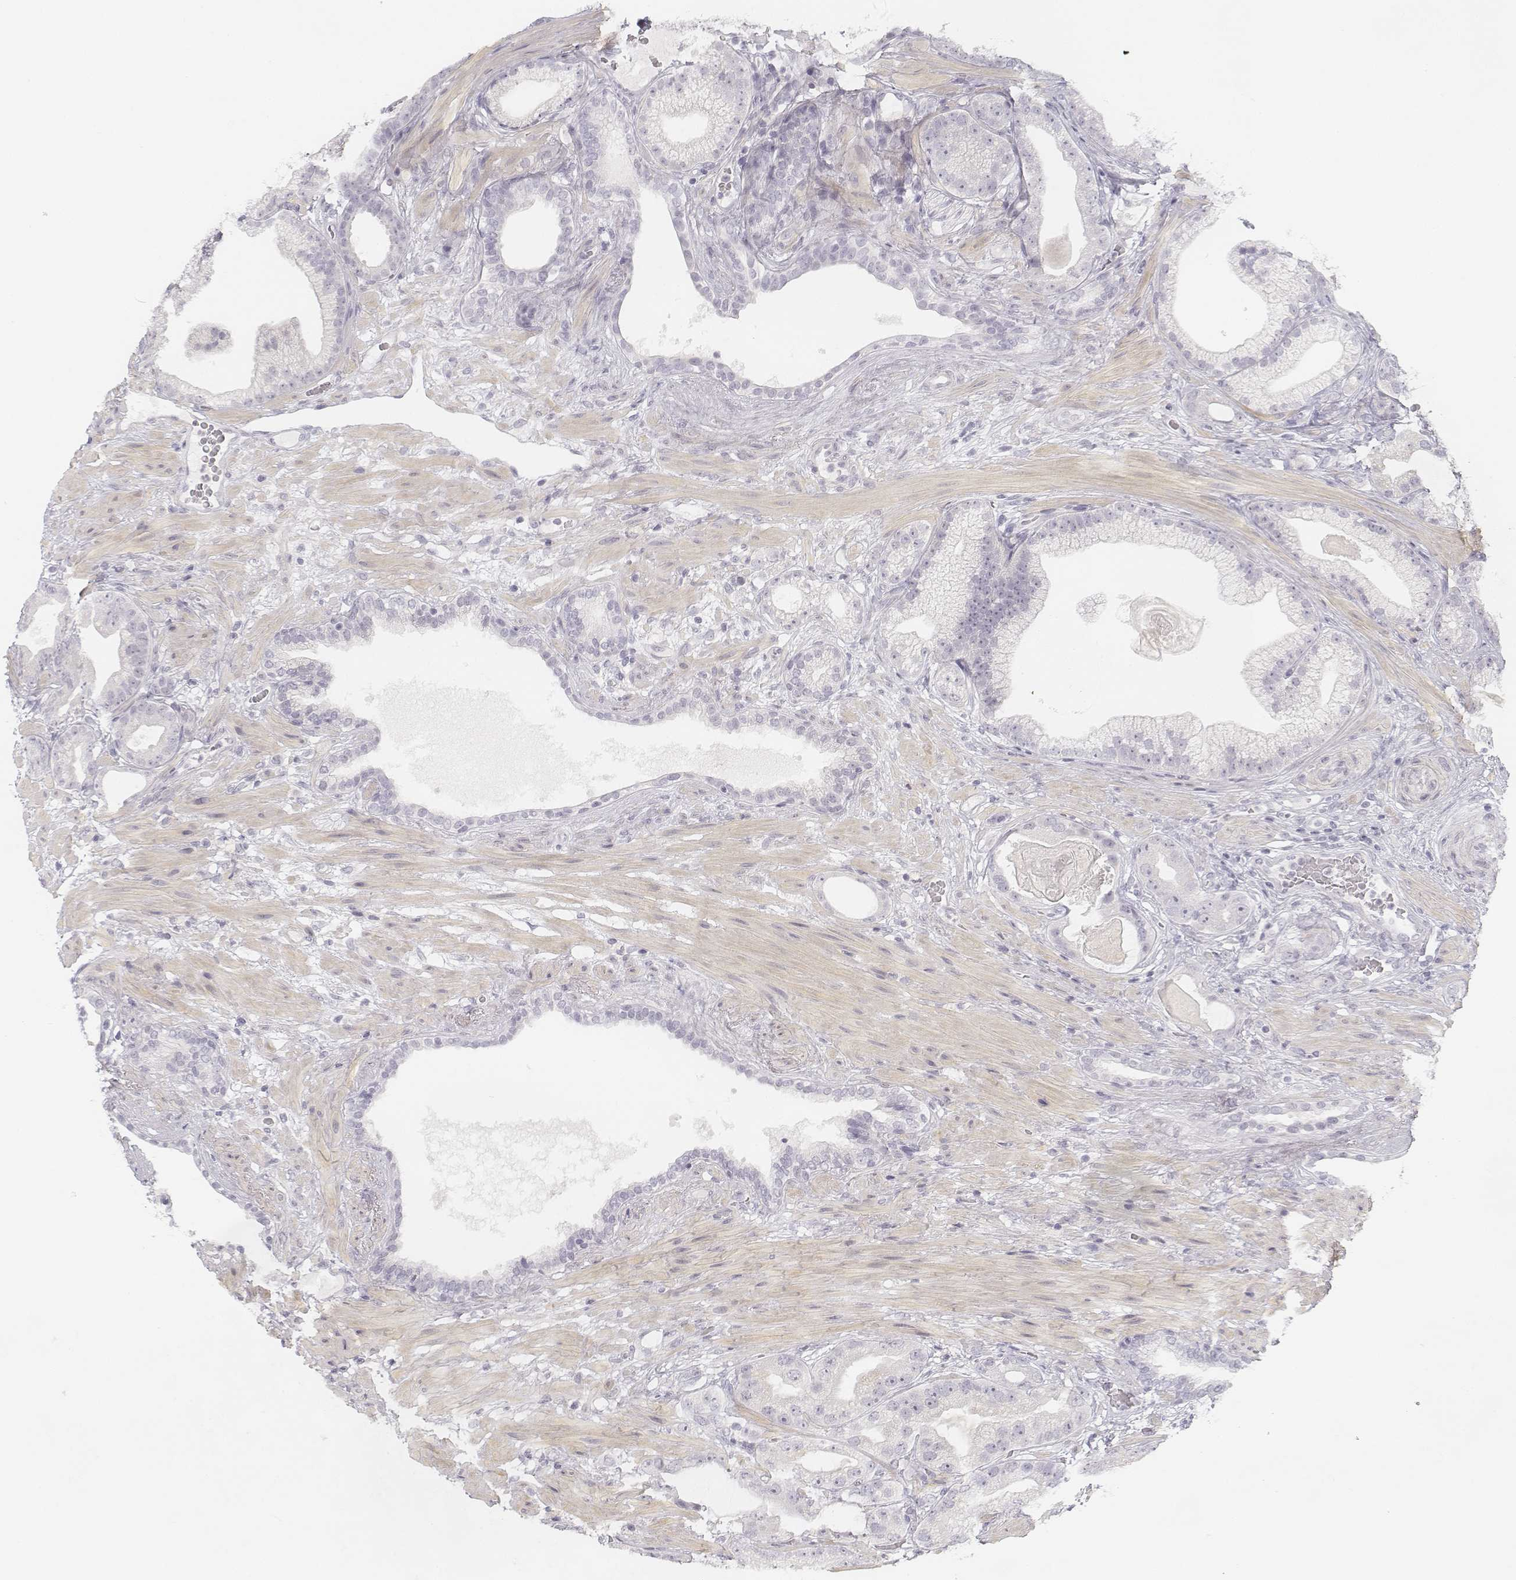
{"staining": {"intensity": "negative", "quantity": "none", "location": "none"}, "tissue": "prostate cancer", "cell_type": "Tumor cells", "image_type": "cancer", "snomed": [{"axis": "morphology", "description": "Adenocarcinoma, Low grade"}, {"axis": "topography", "description": "Prostate"}], "caption": "An immunohistochemistry photomicrograph of prostate cancer (adenocarcinoma (low-grade)) is shown. There is no staining in tumor cells of prostate cancer (adenocarcinoma (low-grade)).", "gene": "KRT25", "patient": {"sex": "male", "age": 57}}